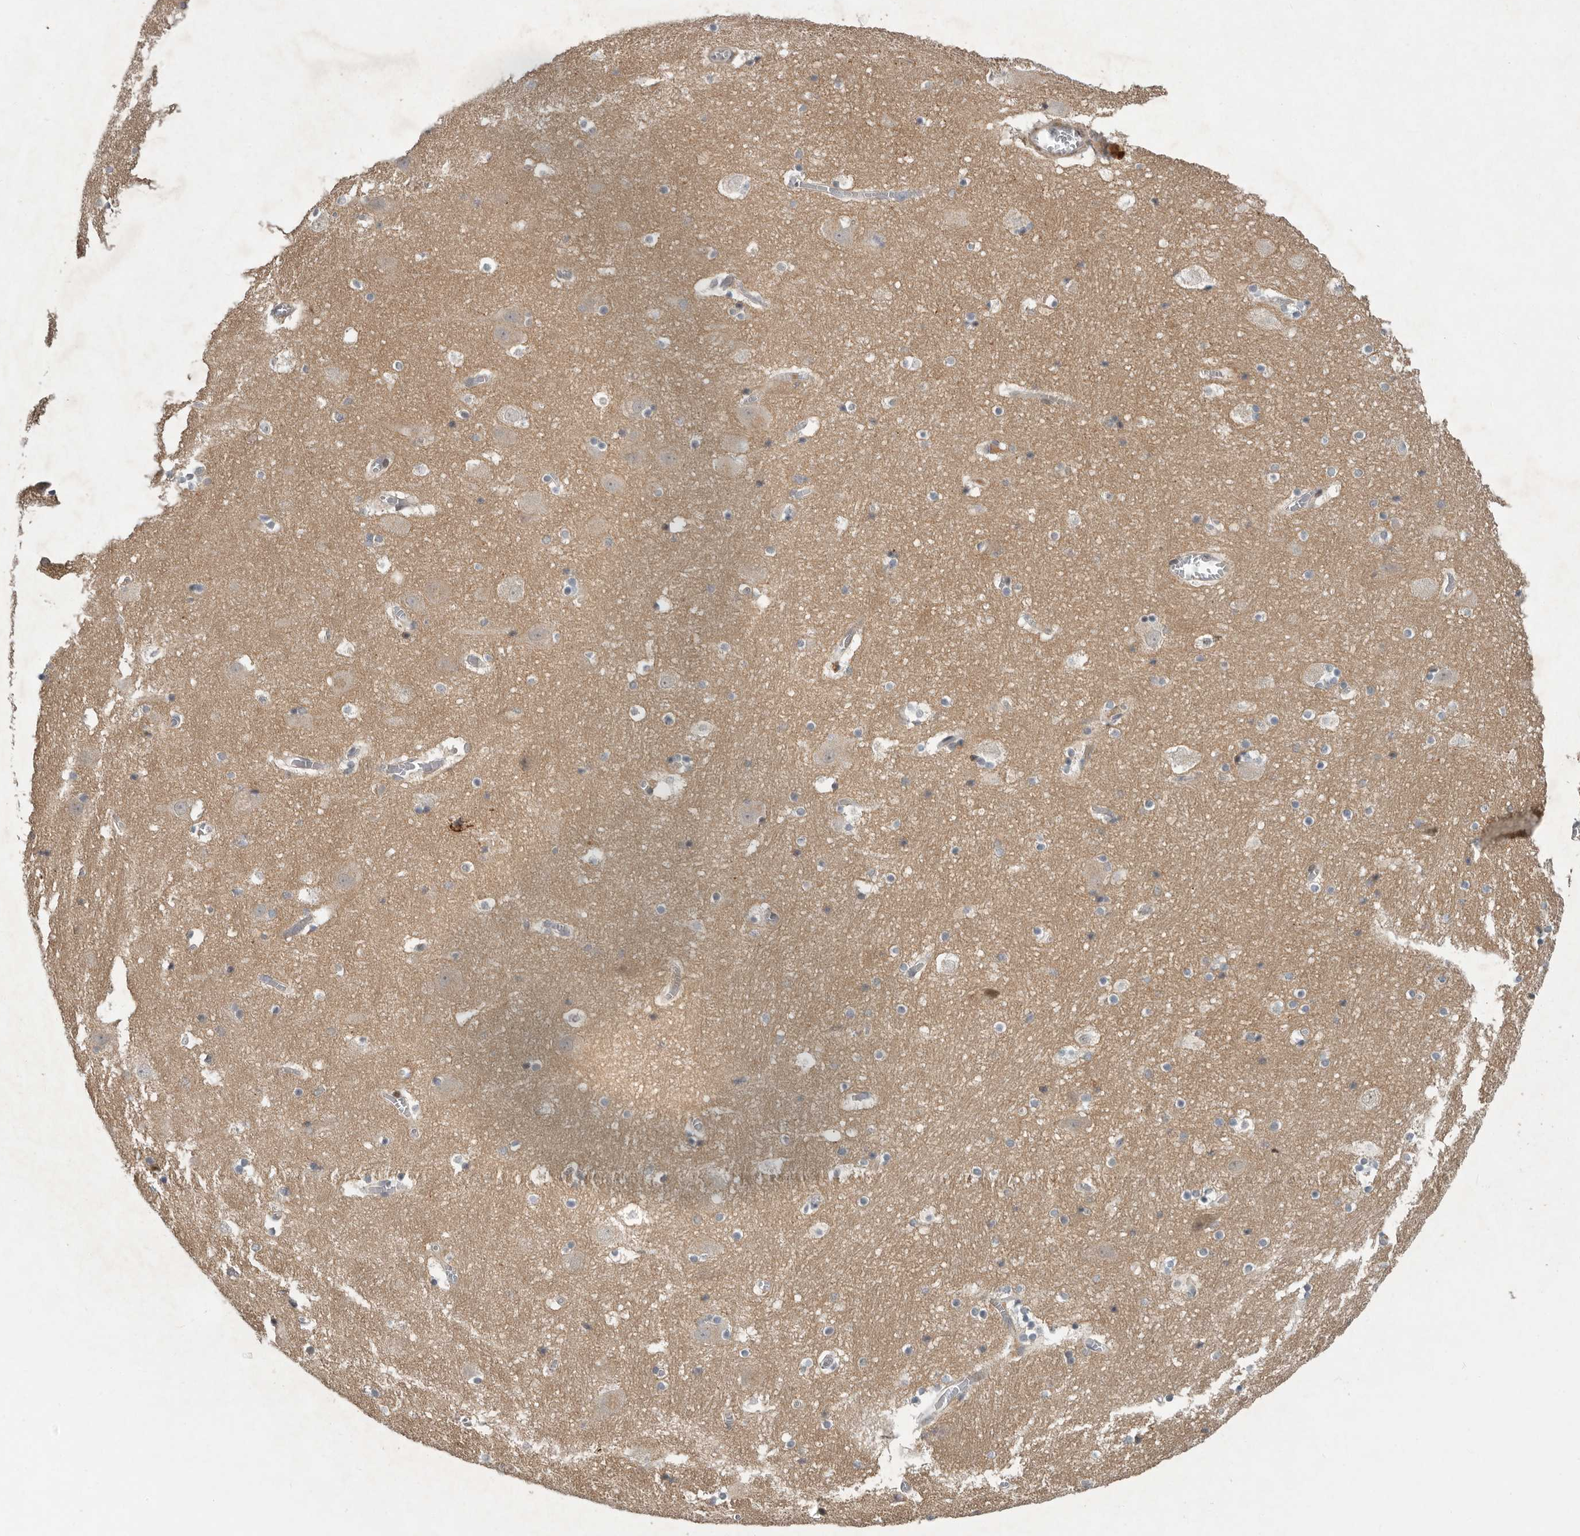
{"staining": {"intensity": "negative", "quantity": "none", "location": "none"}, "tissue": "hippocampus", "cell_type": "Glial cells", "image_type": "normal", "snomed": [{"axis": "morphology", "description": "Normal tissue, NOS"}, {"axis": "topography", "description": "Hippocampus"}], "caption": "Immunohistochemistry (IHC) histopathology image of unremarkable human hippocampus stained for a protein (brown), which reveals no expression in glial cells. (Stains: DAB (3,3'-diaminobenzidine) immunohistochemistry with hematoxylin counter stain, Microscopy: brightfield microscopy at high magnification).", "gene": "RABIF", "patient": {"sex": "male", "age": 45}}